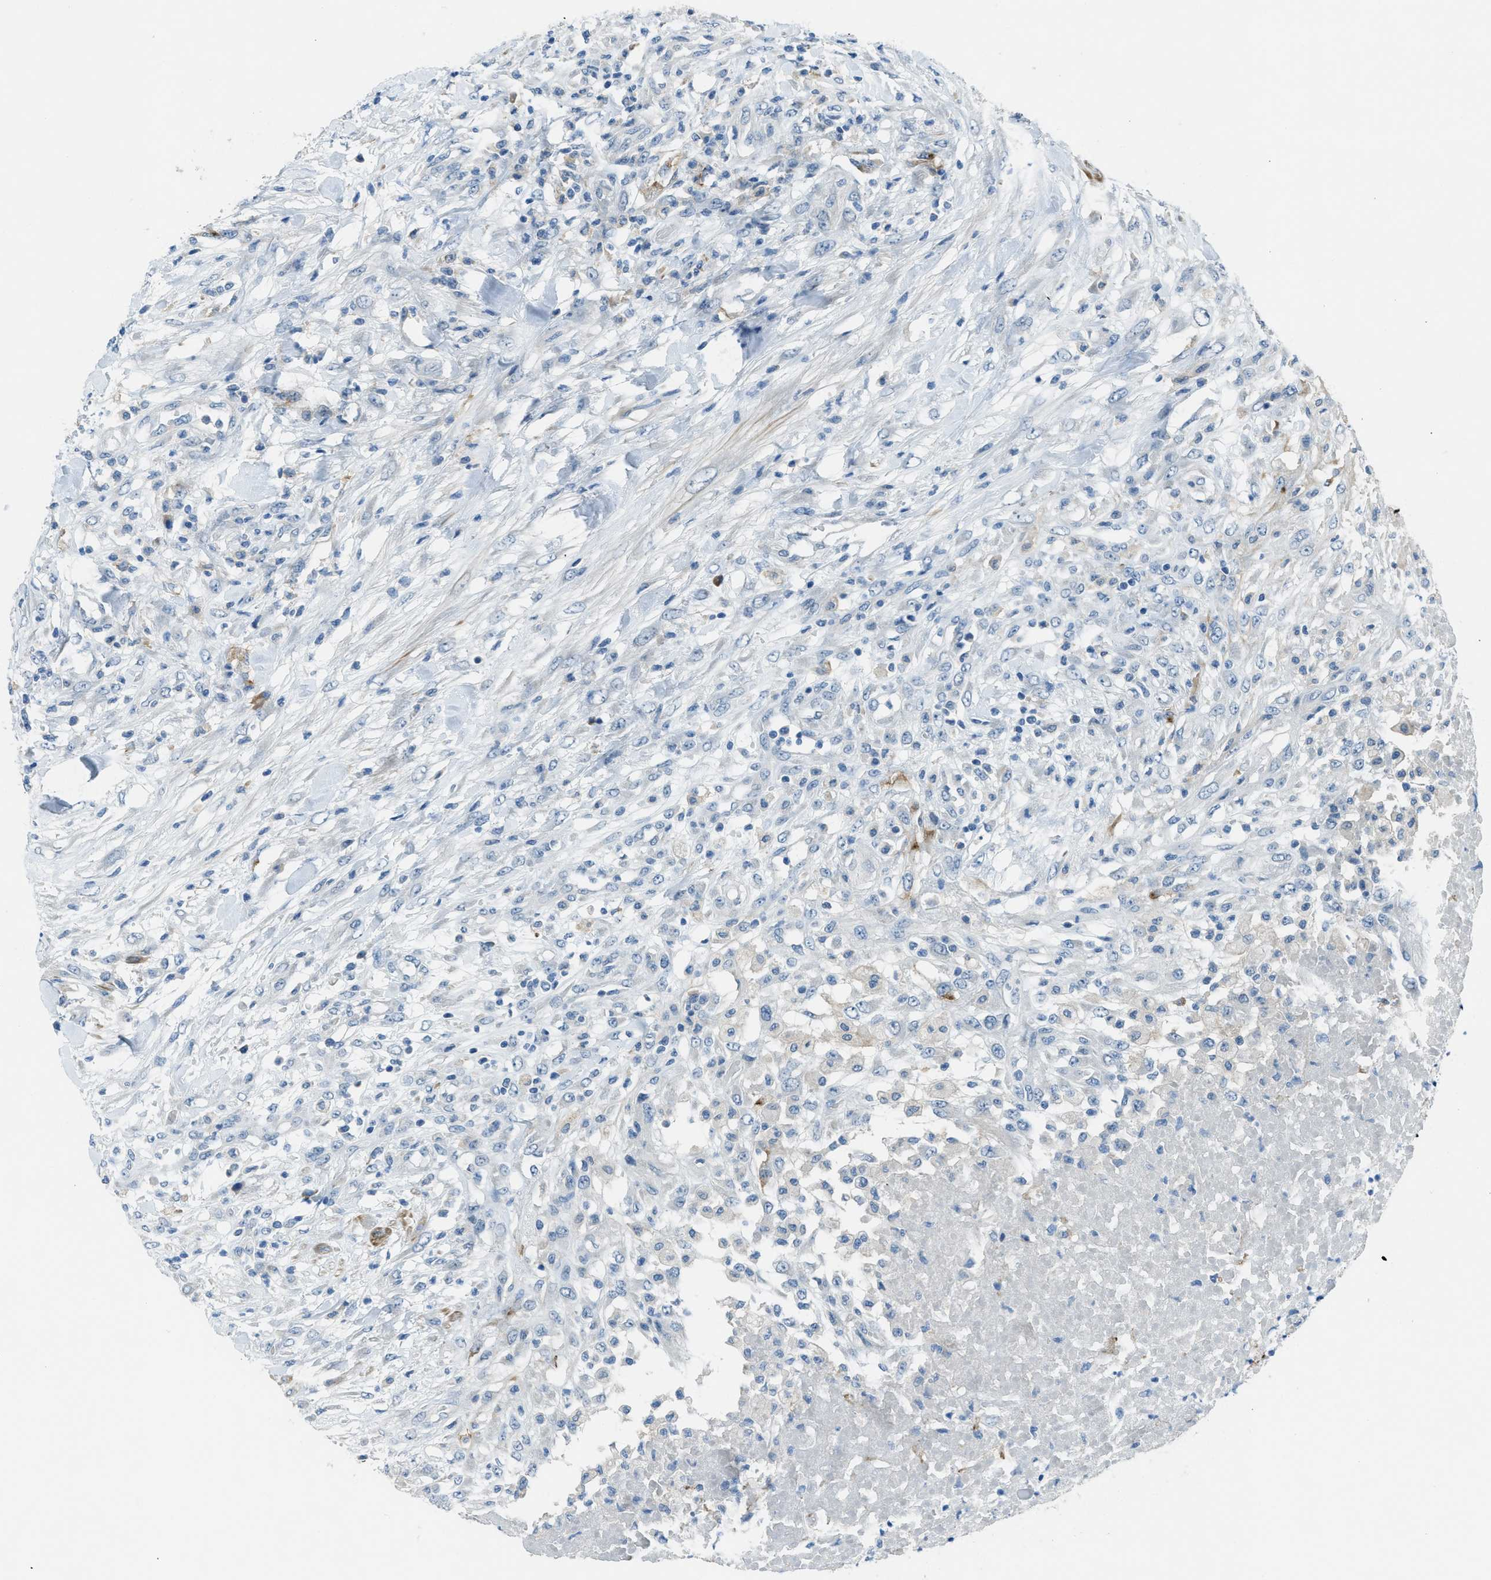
{"staining": {"intensity": "negative", "quantity": "none", "location": "none"}, "tissue": "testis cancer", "cell_type": "Tumor cells", "image_type": "cancer", "snomed": [{"axis": "morphology", "description": "Seminoma, NOS"}, {"axis": "topography", "description": "Testis"}], "caption": "Immunohistochemical staining of testis cancer reveals no significant staining in tumor cells. Nuclei are stained in blue.", "gene": "KLHL8", "patient": {"sex": "male", "age": 59}}